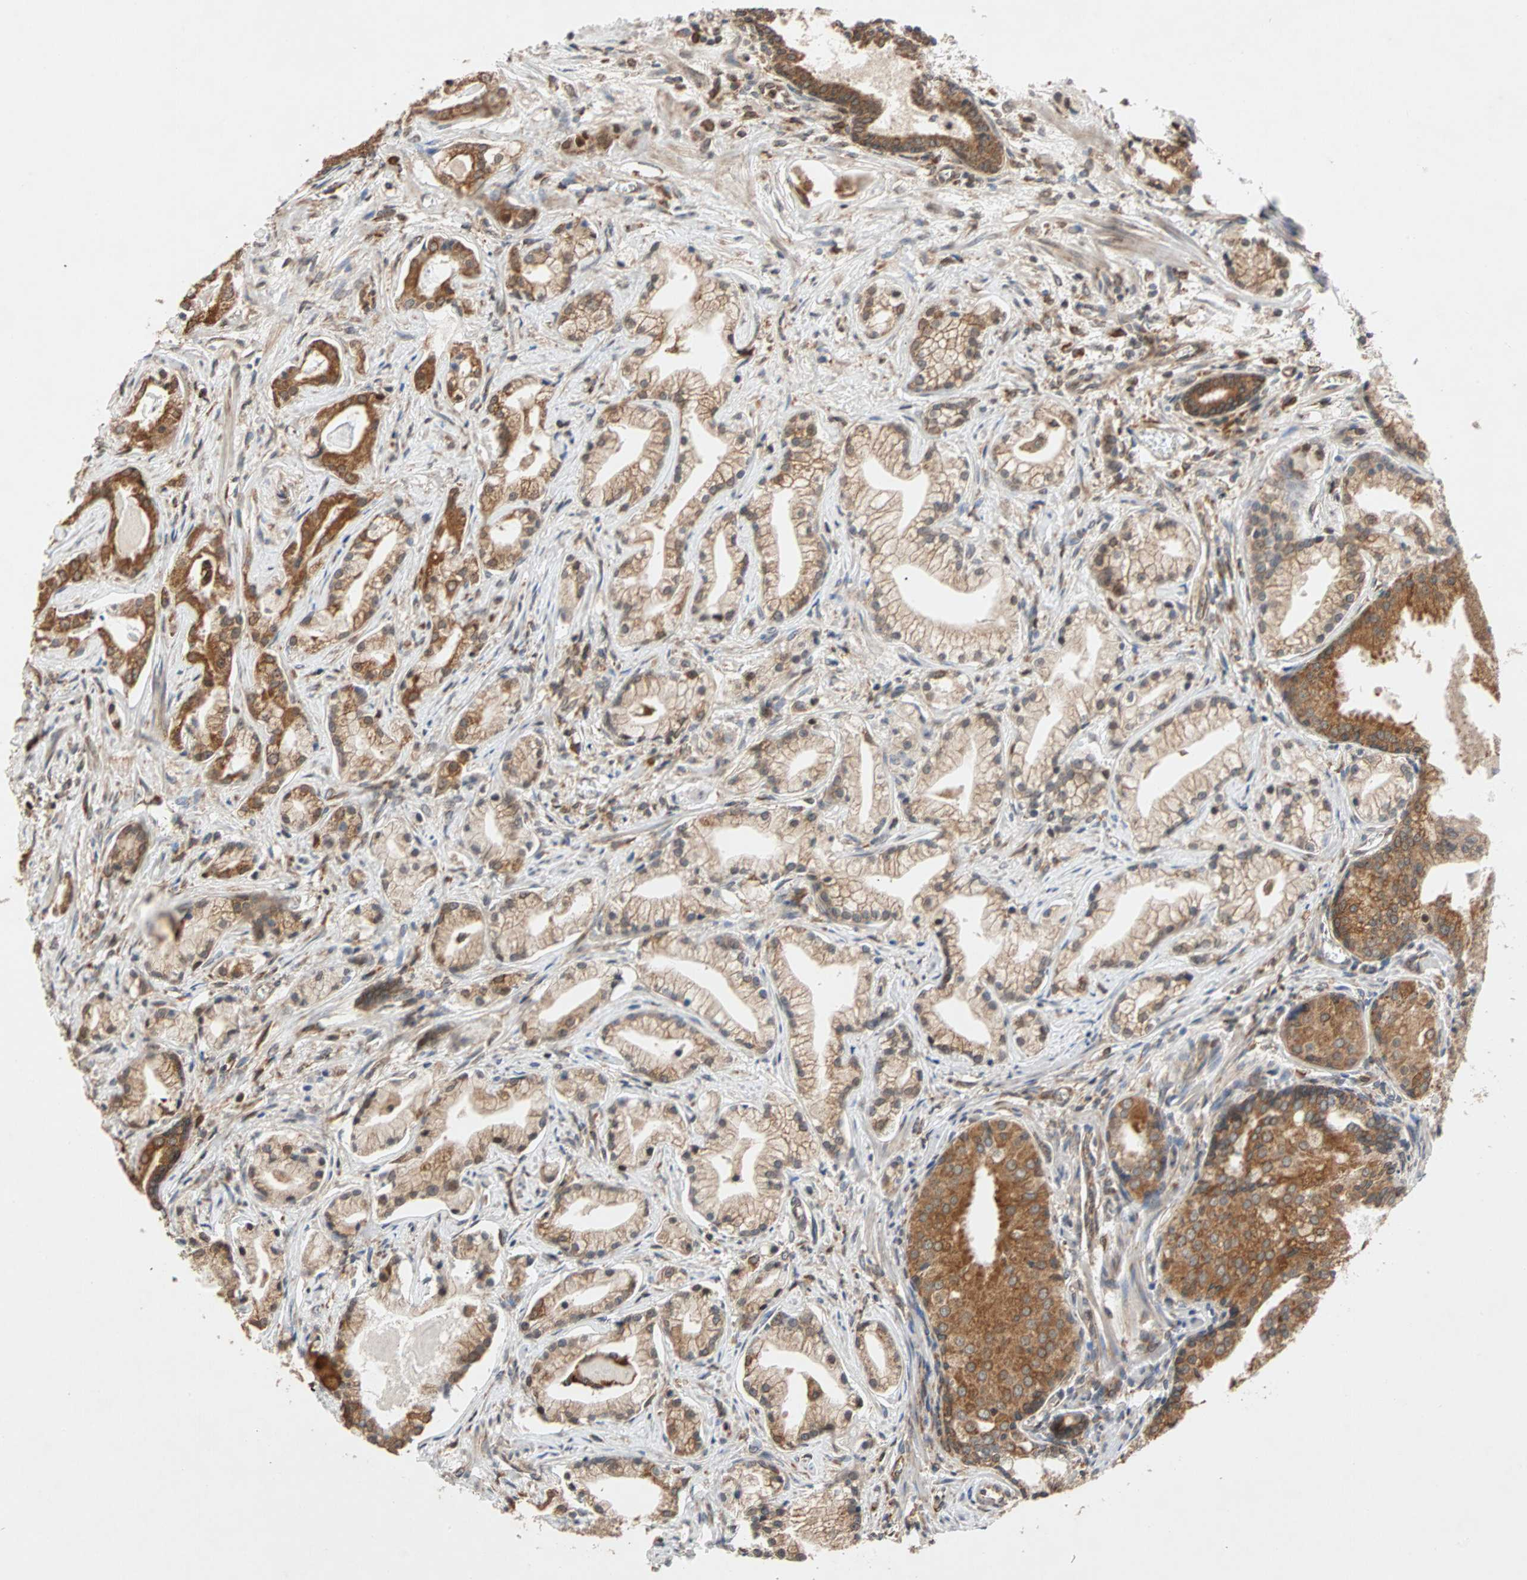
{"staining": {"intensity": "strong", "quantity": ">75%", "location": "cytoplasmic/membranous"}, "tissue": "prostate cancer", "cell_type": "Tumor cells", "image_type": "cancer", "snomed": [{"axis": "morphology", "description": "Adenocarcinoma, Low grade"}, {"axis": "topography", "description": "Prostate"}], "caption": "A brown stain shows strong cytoplasmic/membranous expression of a protein in human prostate cancer (low-grade adenocarcinoma) tumor cells.", "gene": "AUP1", "patient": {"sex": "male", "age": 59}}